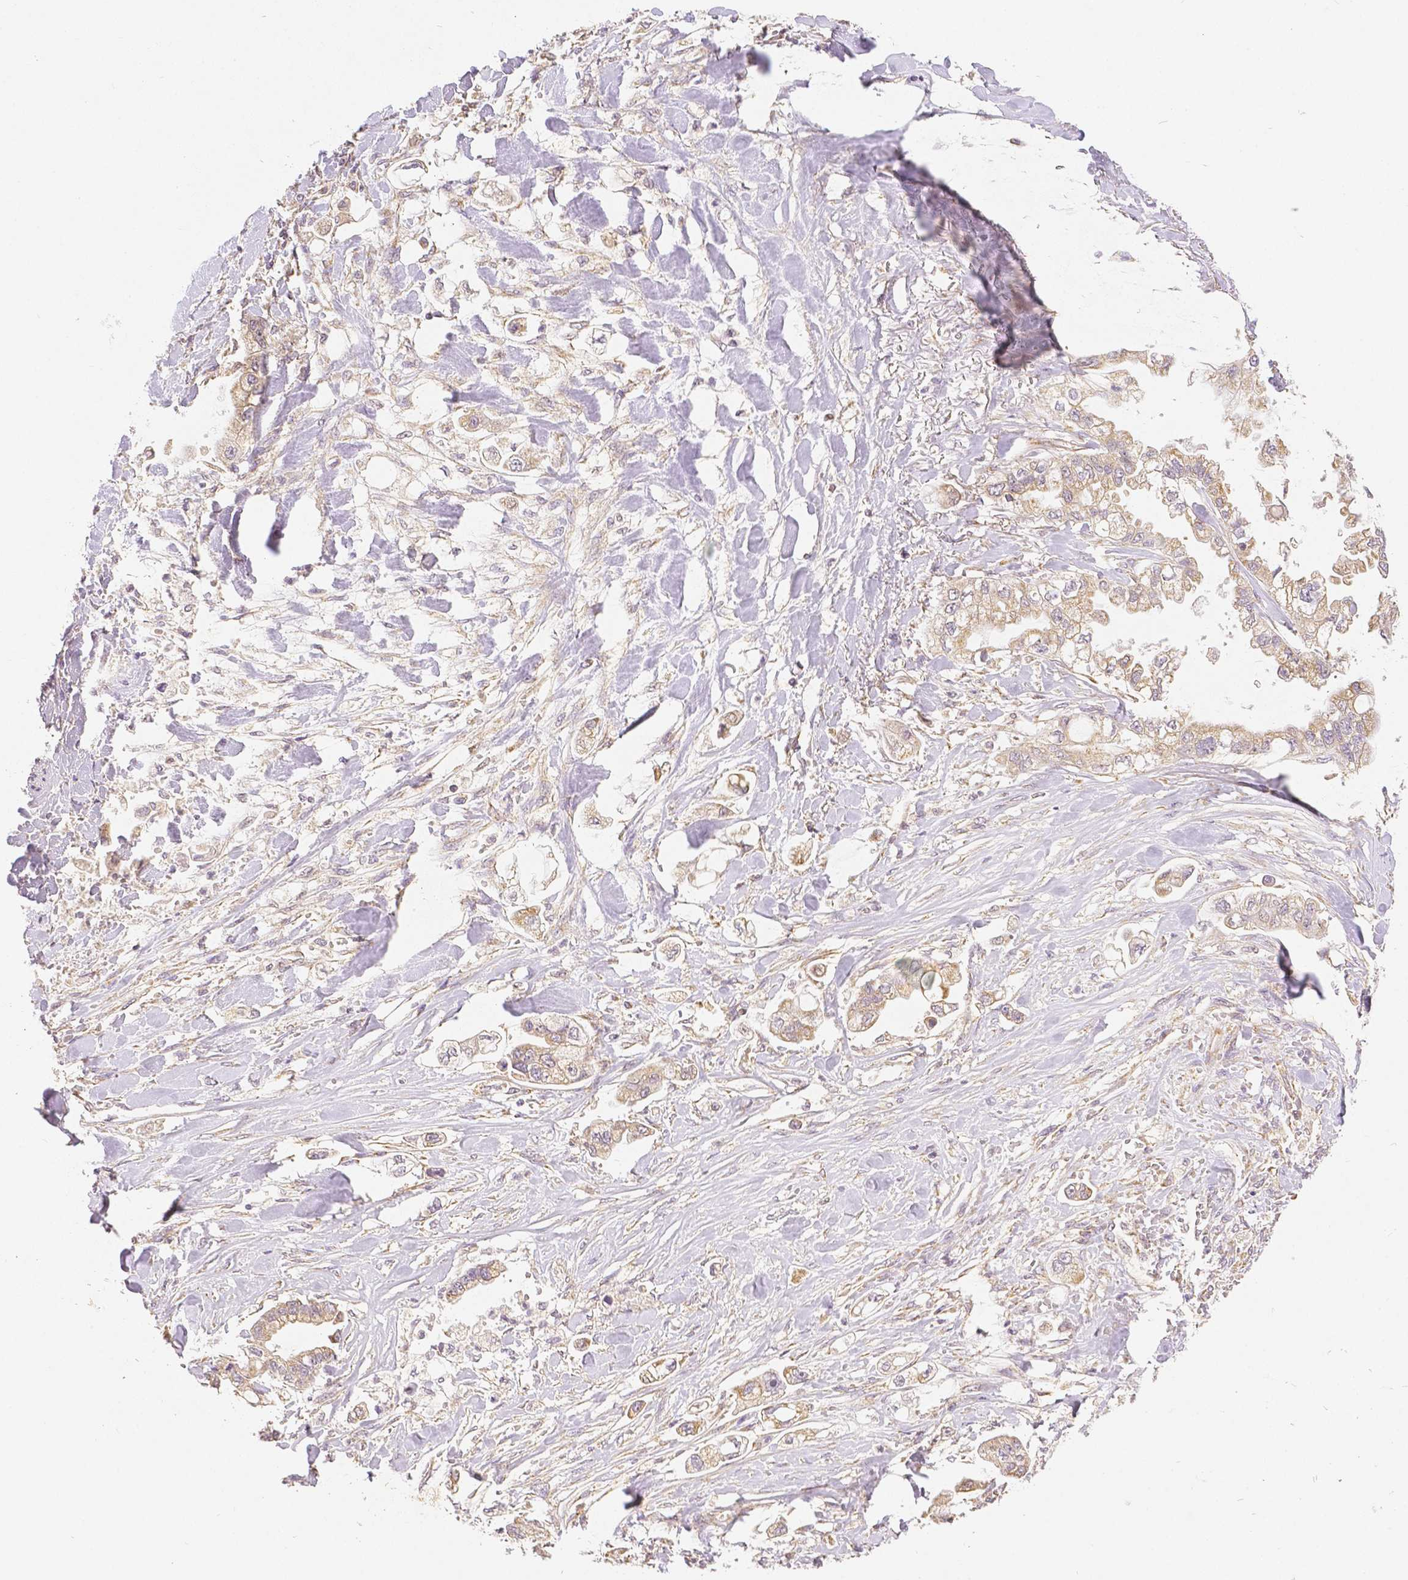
{"staining": {"intensity": "moderate", "quantity": ">75%", "location": "cytoplasmic/membranous"}, "tissue": "stomach cancer", "cell_type": "Tumor cells", "image_type": "cancer", "snomed": [{"axis": "morphology", "description": "Adenocarcinoma, NOS"}, {"axis": "topography", "description": "Stomach"}], "caption": "Immunohistochemical staining of human stomach cancer (adenocarcinoma) exhibits moderate cytoplasmic/membranous protein positivity in approximately >75% of tumor cells.", "gene": "RHOT1", "patient": {"sex": "male", "age": 62}}